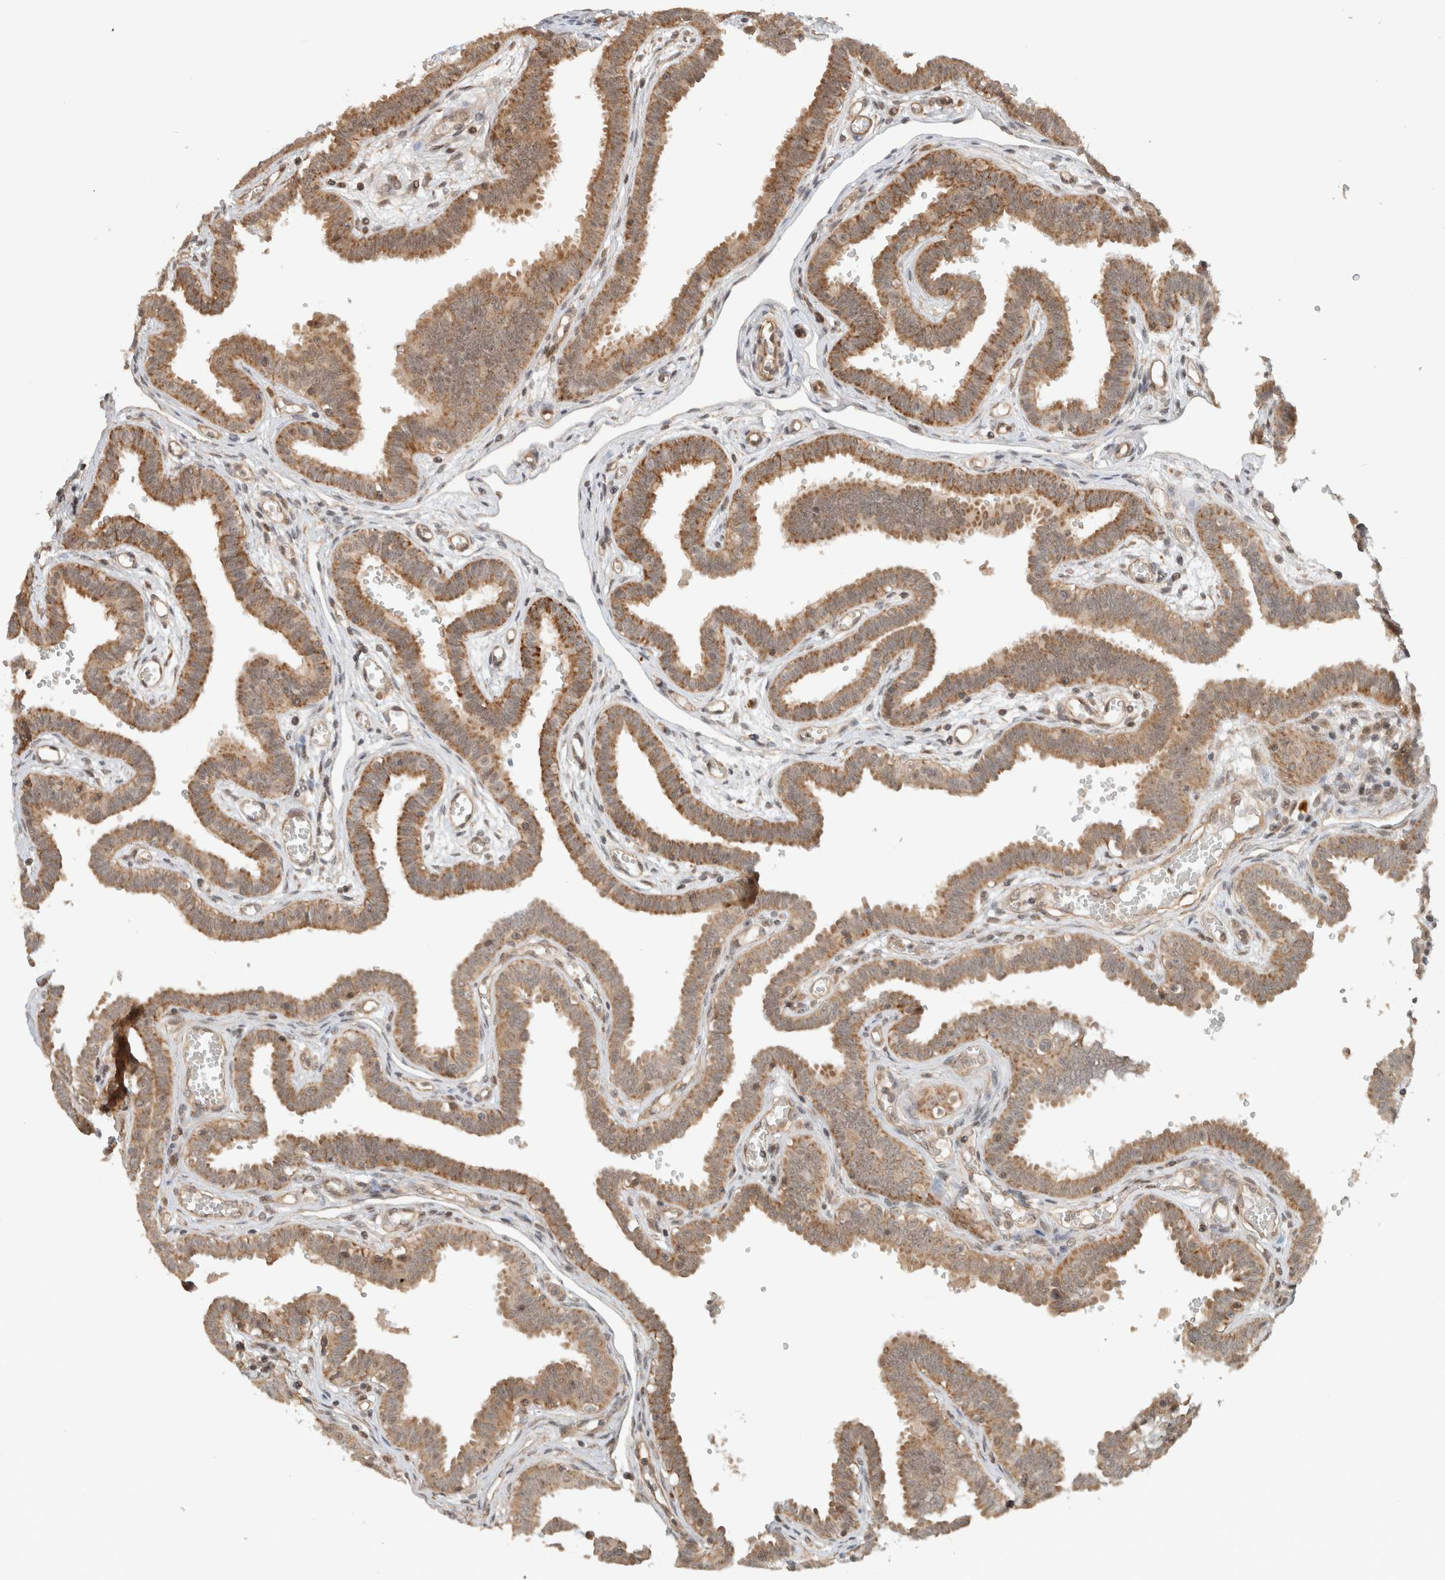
{"staining": {"intensity": "moderate", "quantity": ">75%", "location": "cytoplasmic/membranous"}, "tissue": "fallopian tube", "cell_type": "Glandular cells", "image_type": "normal", "snomed": [{"axis": "morphology", "description": "Normal tissue, NOS"}, {"axis": "topography", "description": "Fallopian tube"}], "caption": "Glandular cells exhibit moderate cytoplasmic/membranous staining in approximately >75% of cells in benign fallopian tube. (brown staining indicates protein expression, while blue staining denotes nuclei).", "gene": "CAAP1", "patient": {"sex": "female", "age": 32}}